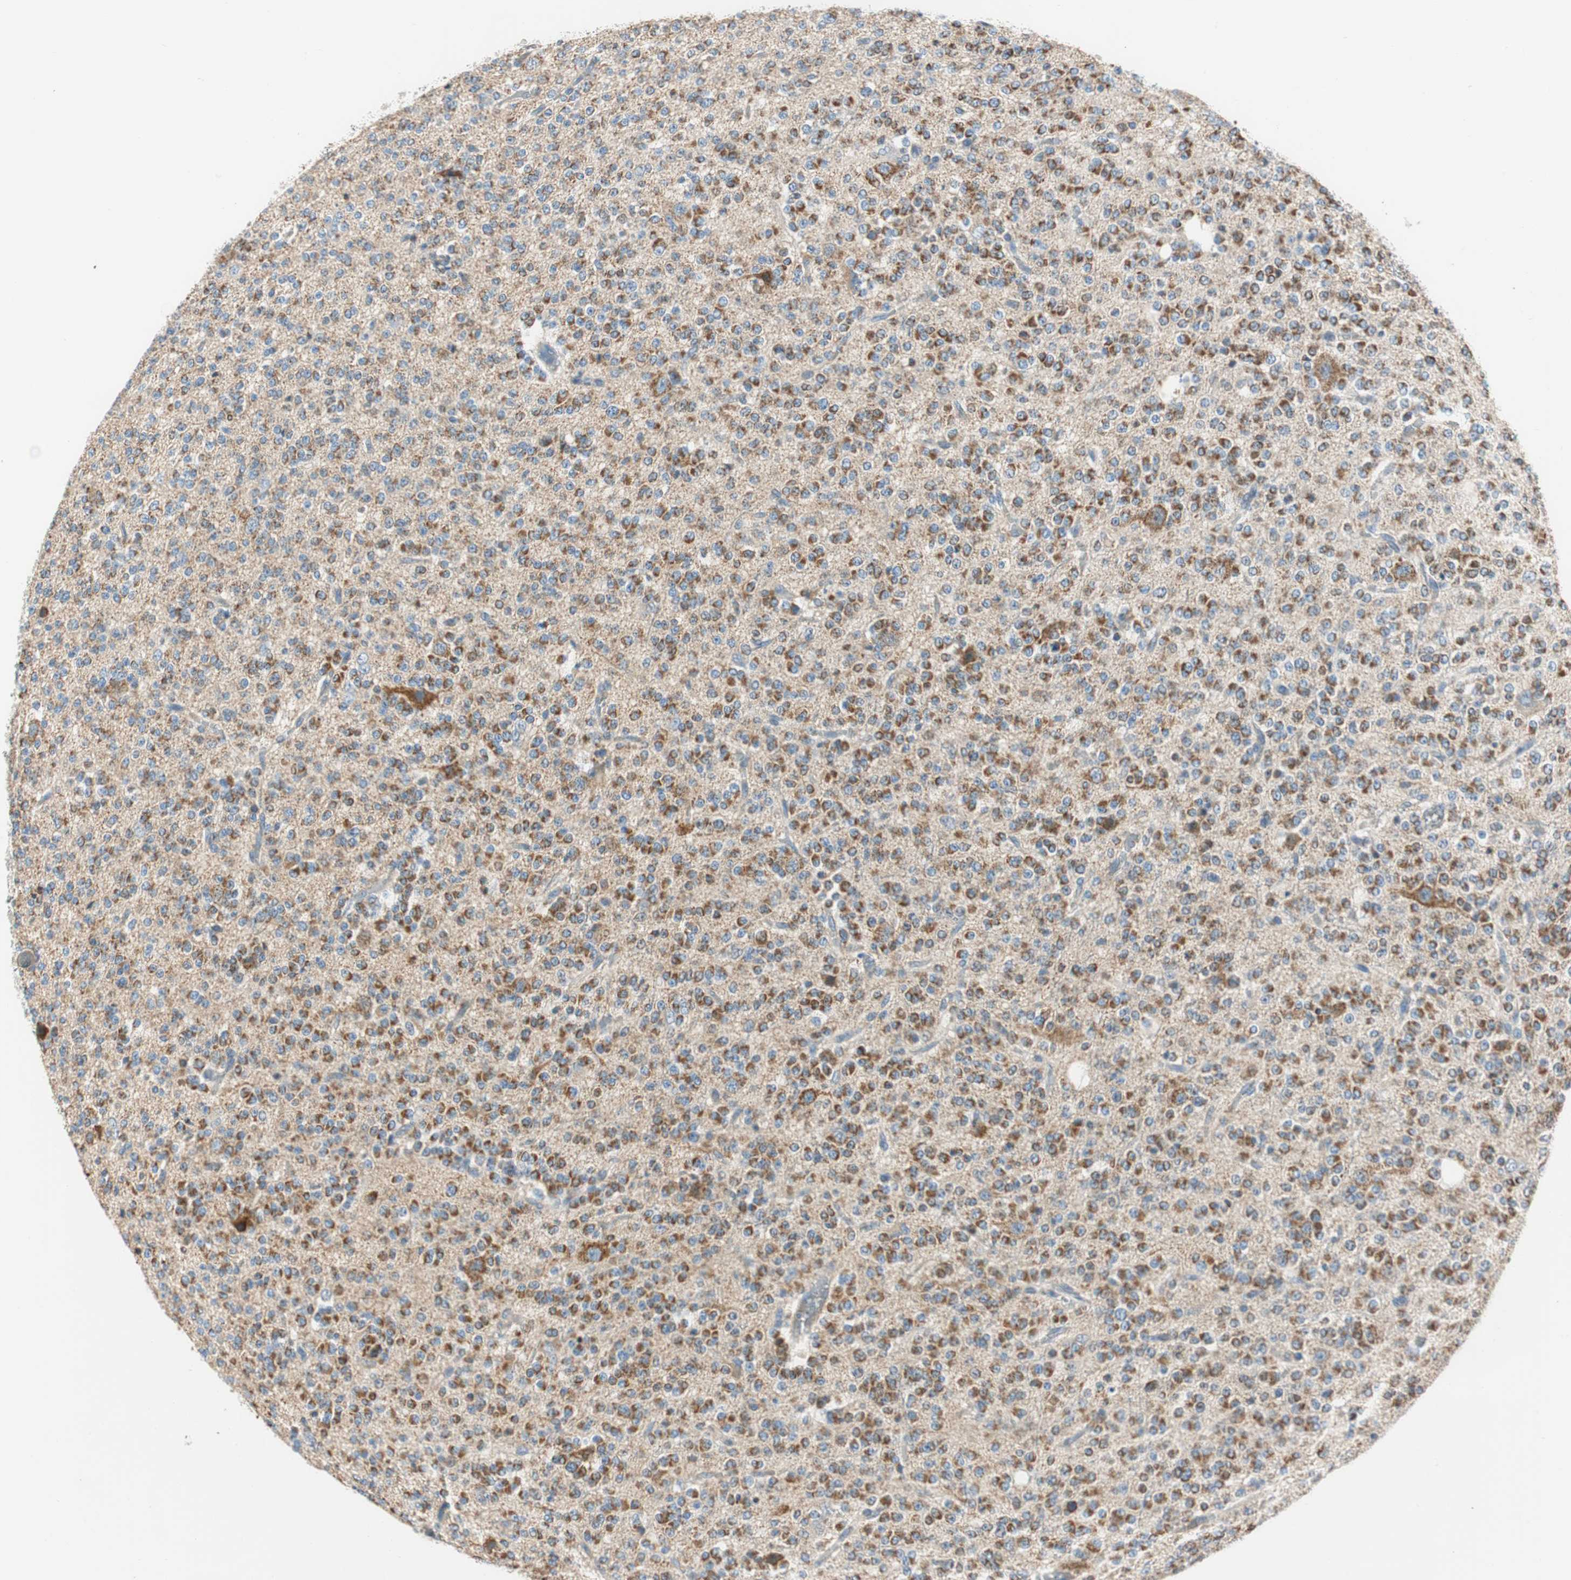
{"staining": {"intensity": "moderate", "quantity": ">75%", "location": "cytoplasmic/membranous"}, "tissue": "glioma", "cell_type": "Tumor cells", "image_type": "cancer", "snomed": [{"axis": "morphology", "description": "Glioma, malignant, Low grade"}, {"axis": "topography", "description": "Brain"}], "caption": "Immunohistochemistry (DAB (3,3'-diaminobenzidine)) staining of human glioma displays moderate cytoplasmic/membranous protein expression in about >75% of tumor cells.", "gene": "RORB", "patient": {"sex": "male", "age": 38}}